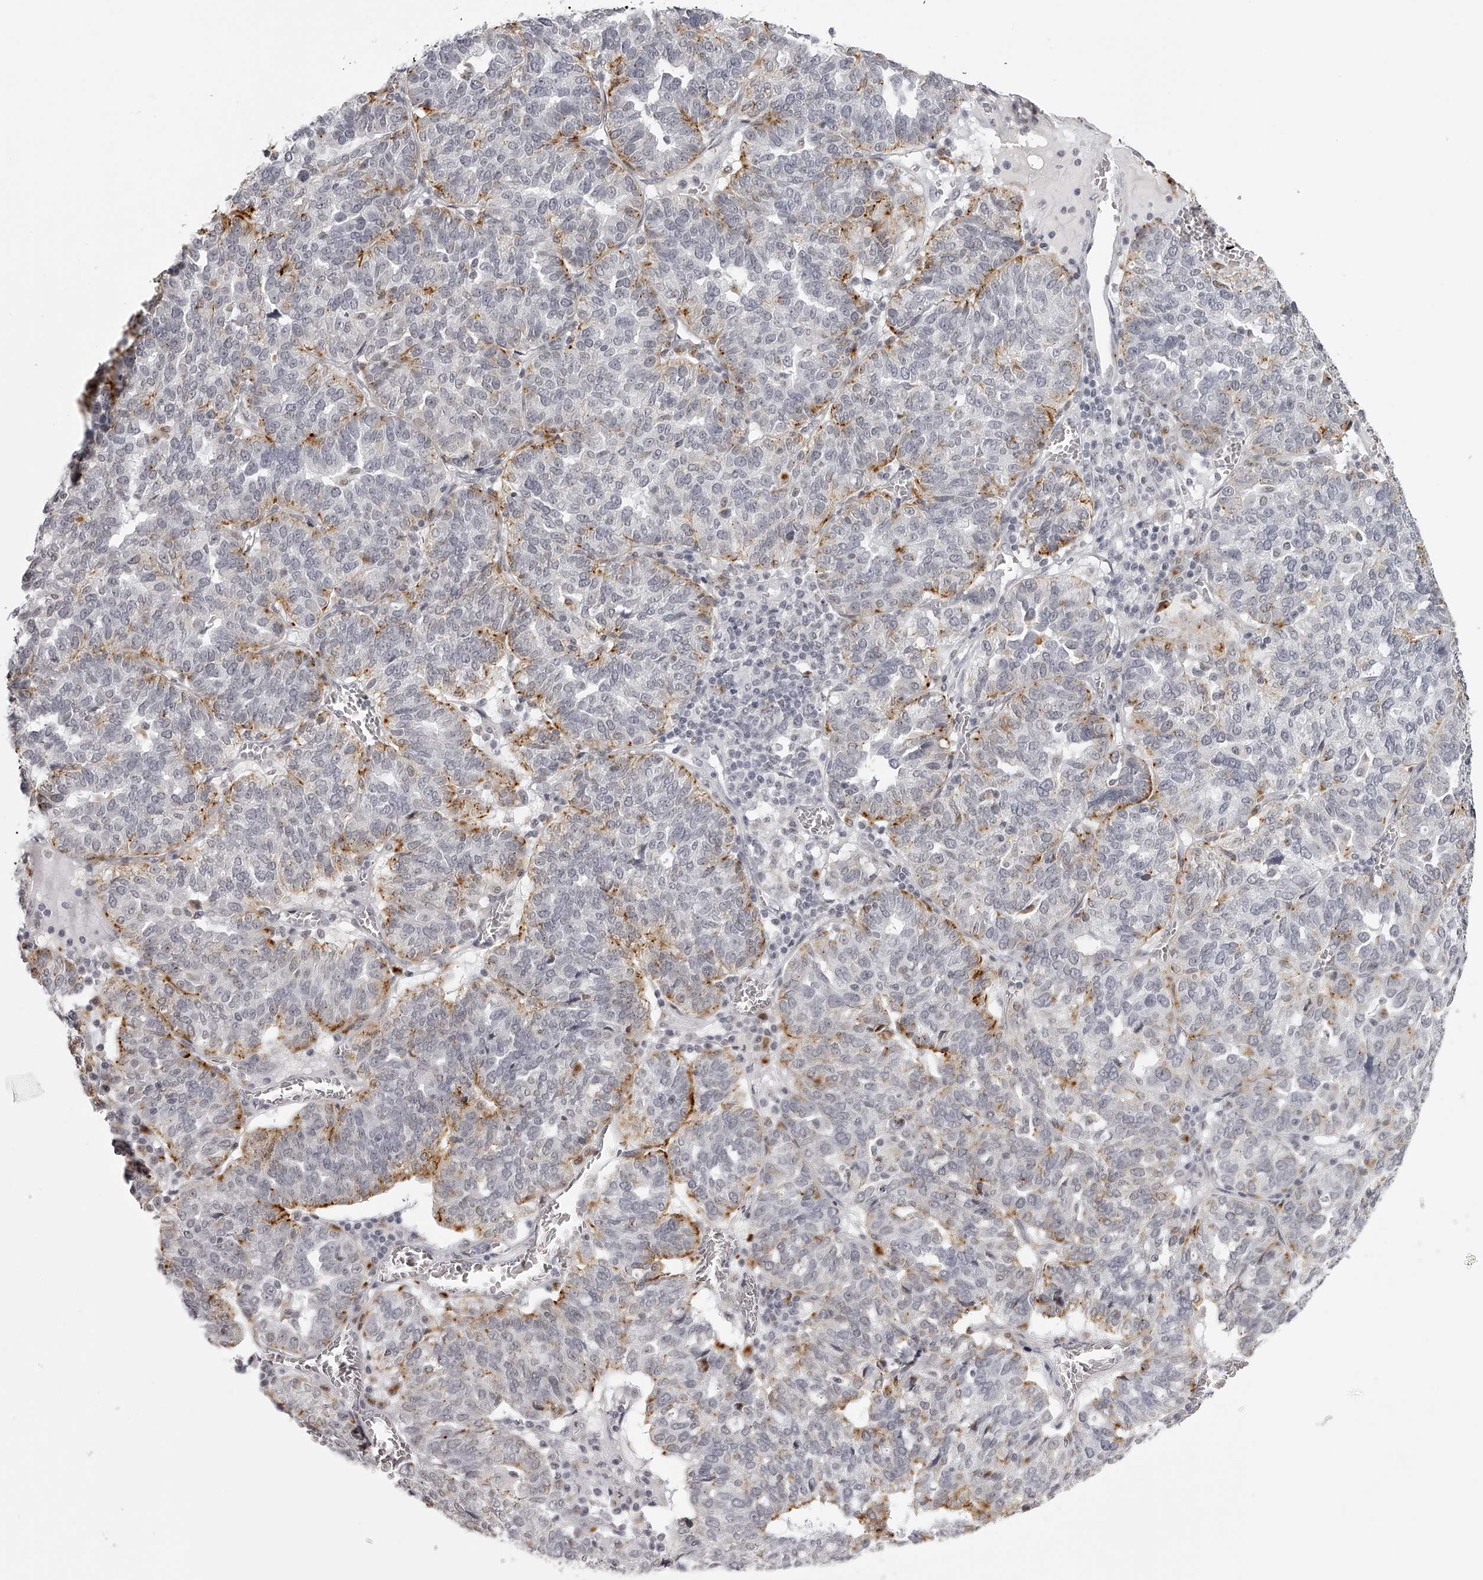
{"staining": {"intensity": "moderate", "quantity": "<25%", "location": "cytoplasmic/membranous"}, "tissue": "ovarian cancer", "cell_type": "Tumor cells", "image_type": "cancer", "snomed": [{"axis": "morphology", "description": "Cystadenocarcinoma, serous, NOS"}, {"axis": "topography", "description": "Ovary"}], "caption": "Ovarian serous cystadenocarcinoma was stained to show a protein in brown. There is low levels of moderate cytoplasmic/membranous staining in about <25% of tumor cells. (DAB (3,3'-diaminobenzidine) = brown stain, brightfield microscopy at high magnification).", "gene": "RNF220", "patient": {"sex": "female", "age": 59}}